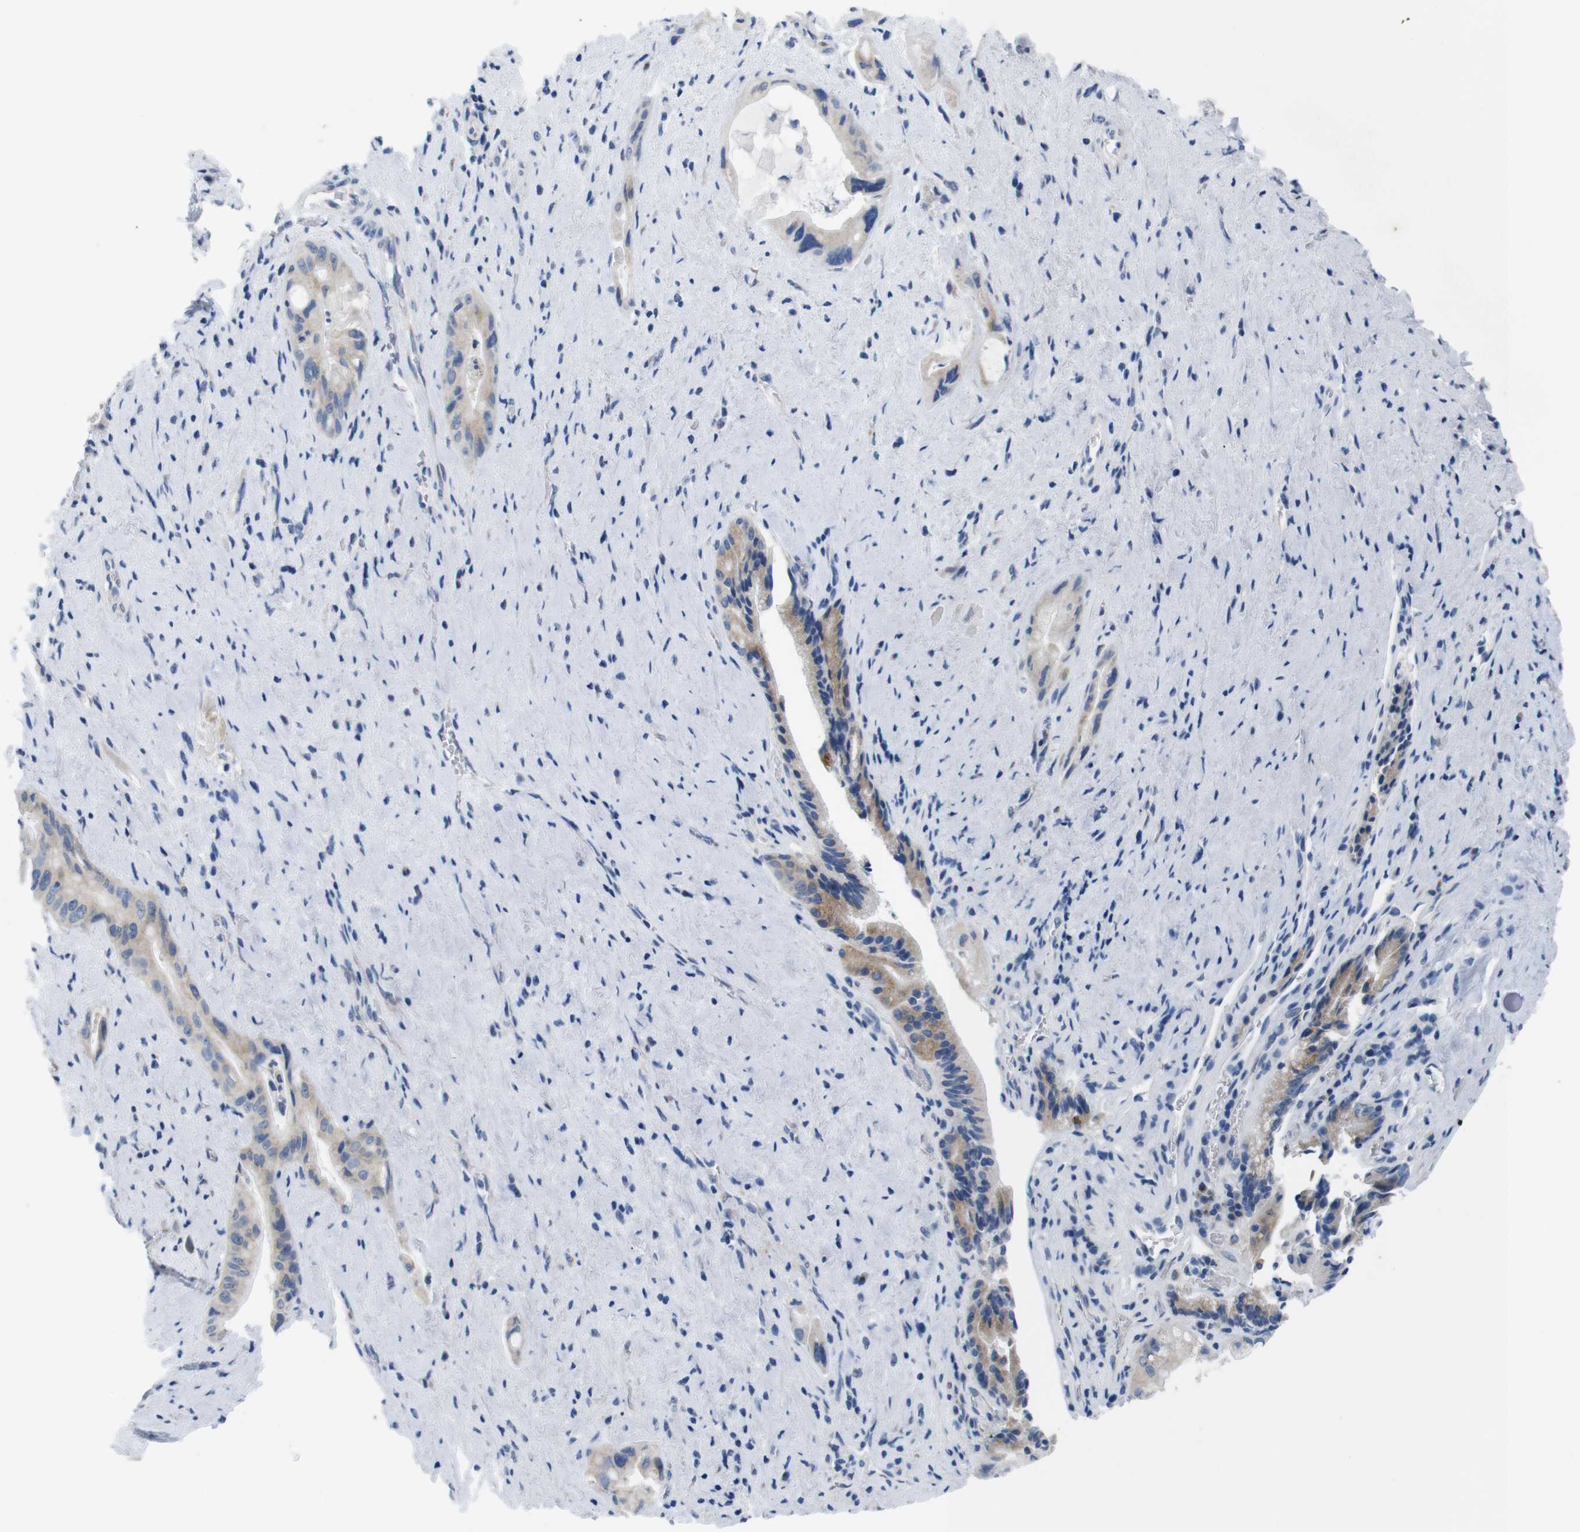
{"staining": {"intensity": "moderate", "quantity": ">75%", "location": "cytoplasmic/membranous"}, "tissue": "pancreatic cancer", "cell_type": "Tumor cells", "image_type": "cancer", "snomed": [{"axis": "morphology", "description": "Adenocarcinoma, NOS"}, {"axis": "topography", "description": "Pancreas"}], "caption": "This is an image of immunohistochemistry (IHC) staining of pancreatic cancer (adenocarcinoma), which shows moderate positivity in the cytoplasmic/membranous of tumor cells.", "gene": "GOLGA2", "patient": {"sex": "male", "age": 77}}